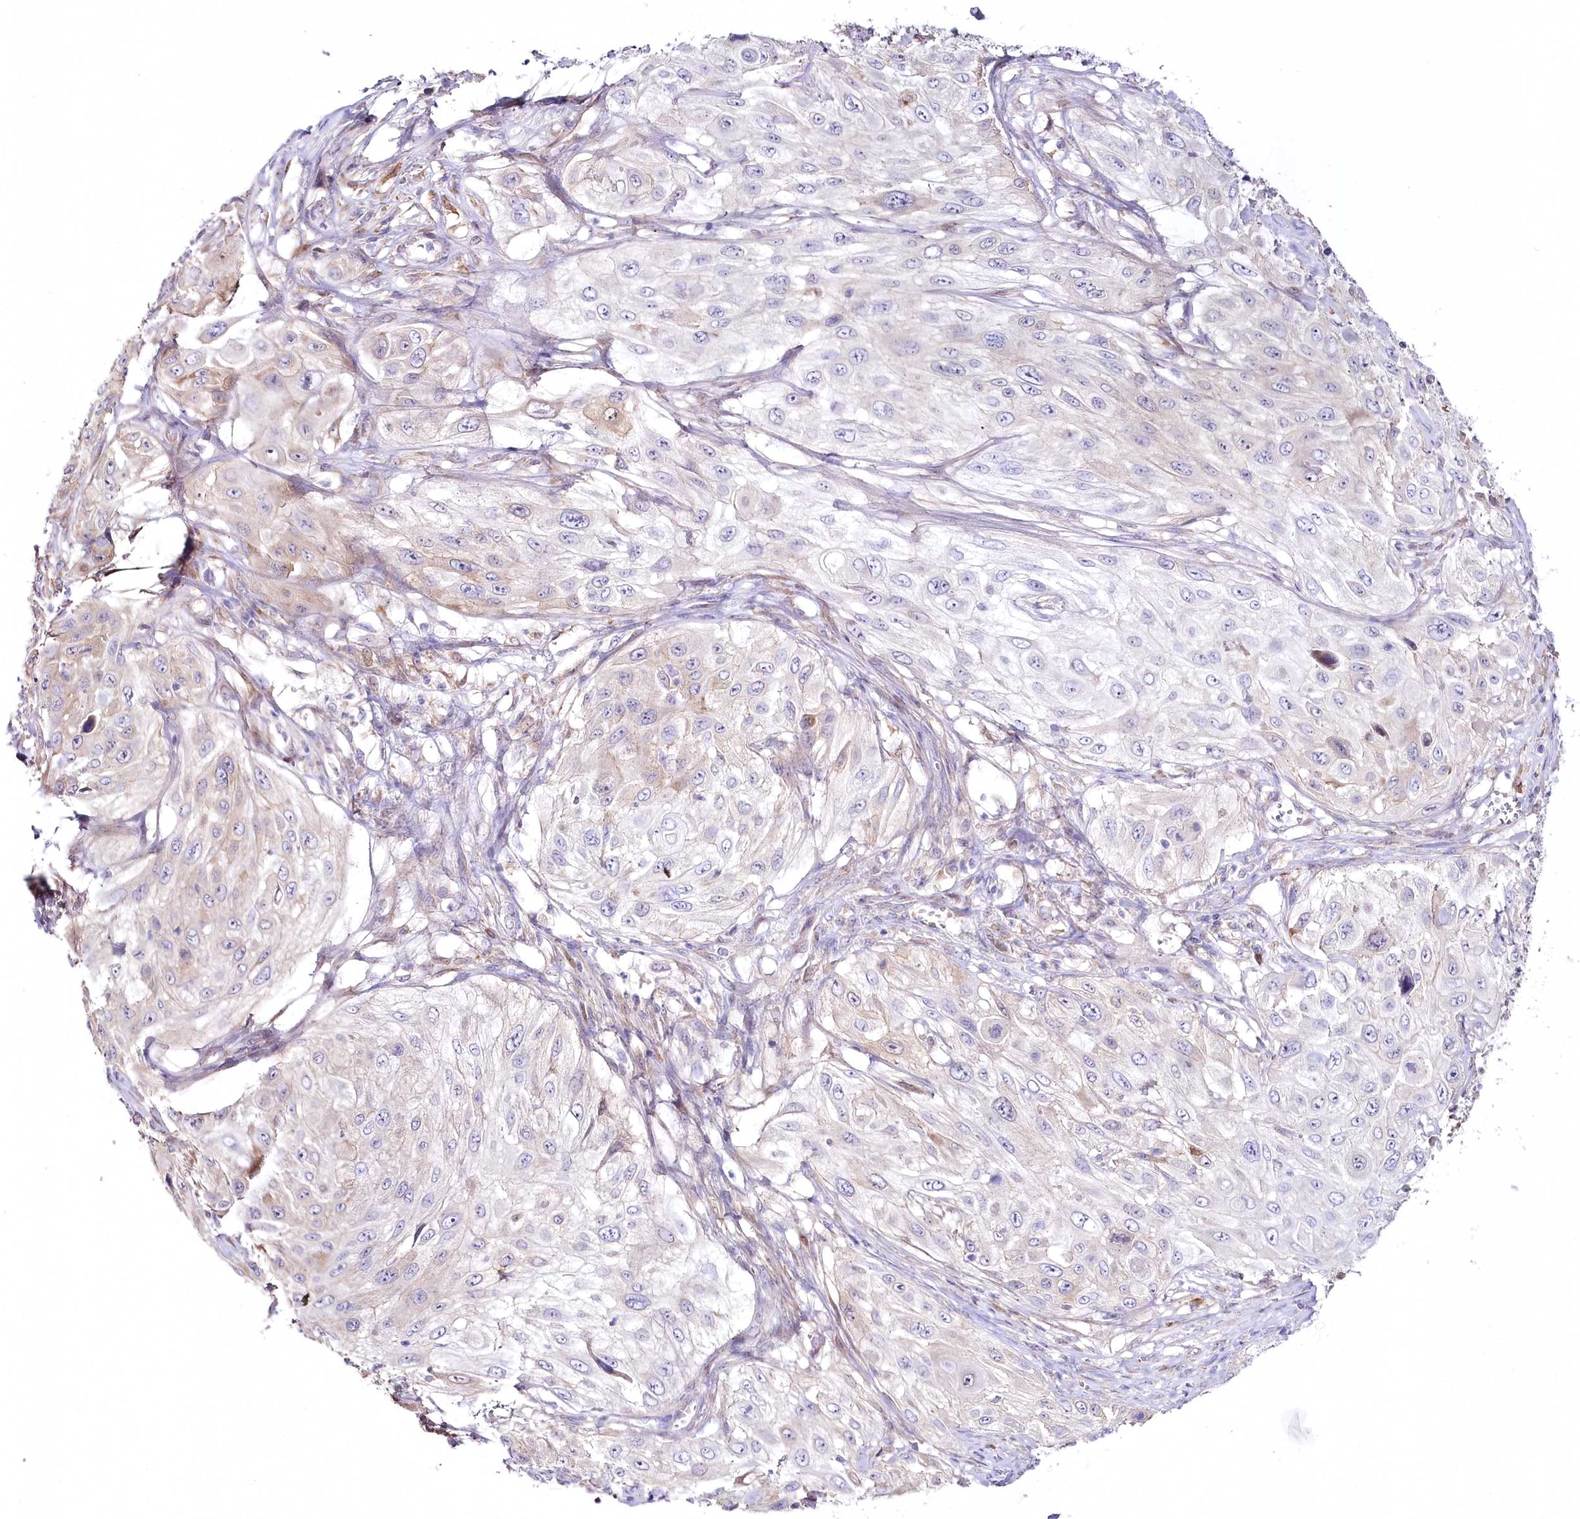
{"staining": {"intensity": "weak", "quantity": "25%-75%", "location": "cytoplasmic/membranous"}, "tissue": "cervical cancer", "cell_type": "Tumor cells", "image_type": "cancer", "snomed": [{"axis": "morphology", "description": "Squamous cell carcinoma, NOS"}, {"axis": "topography", "description": "Cervix"}], "caption": "Cervical squamous cell carcinoma stained for a protein (brown) demonstrates weak cytoplasmic/membranous positive positivity in approximately 25%-75% of tumor cells.", "gene": "MYOZ1", "patient": {"sex": "female", "age": 42}}